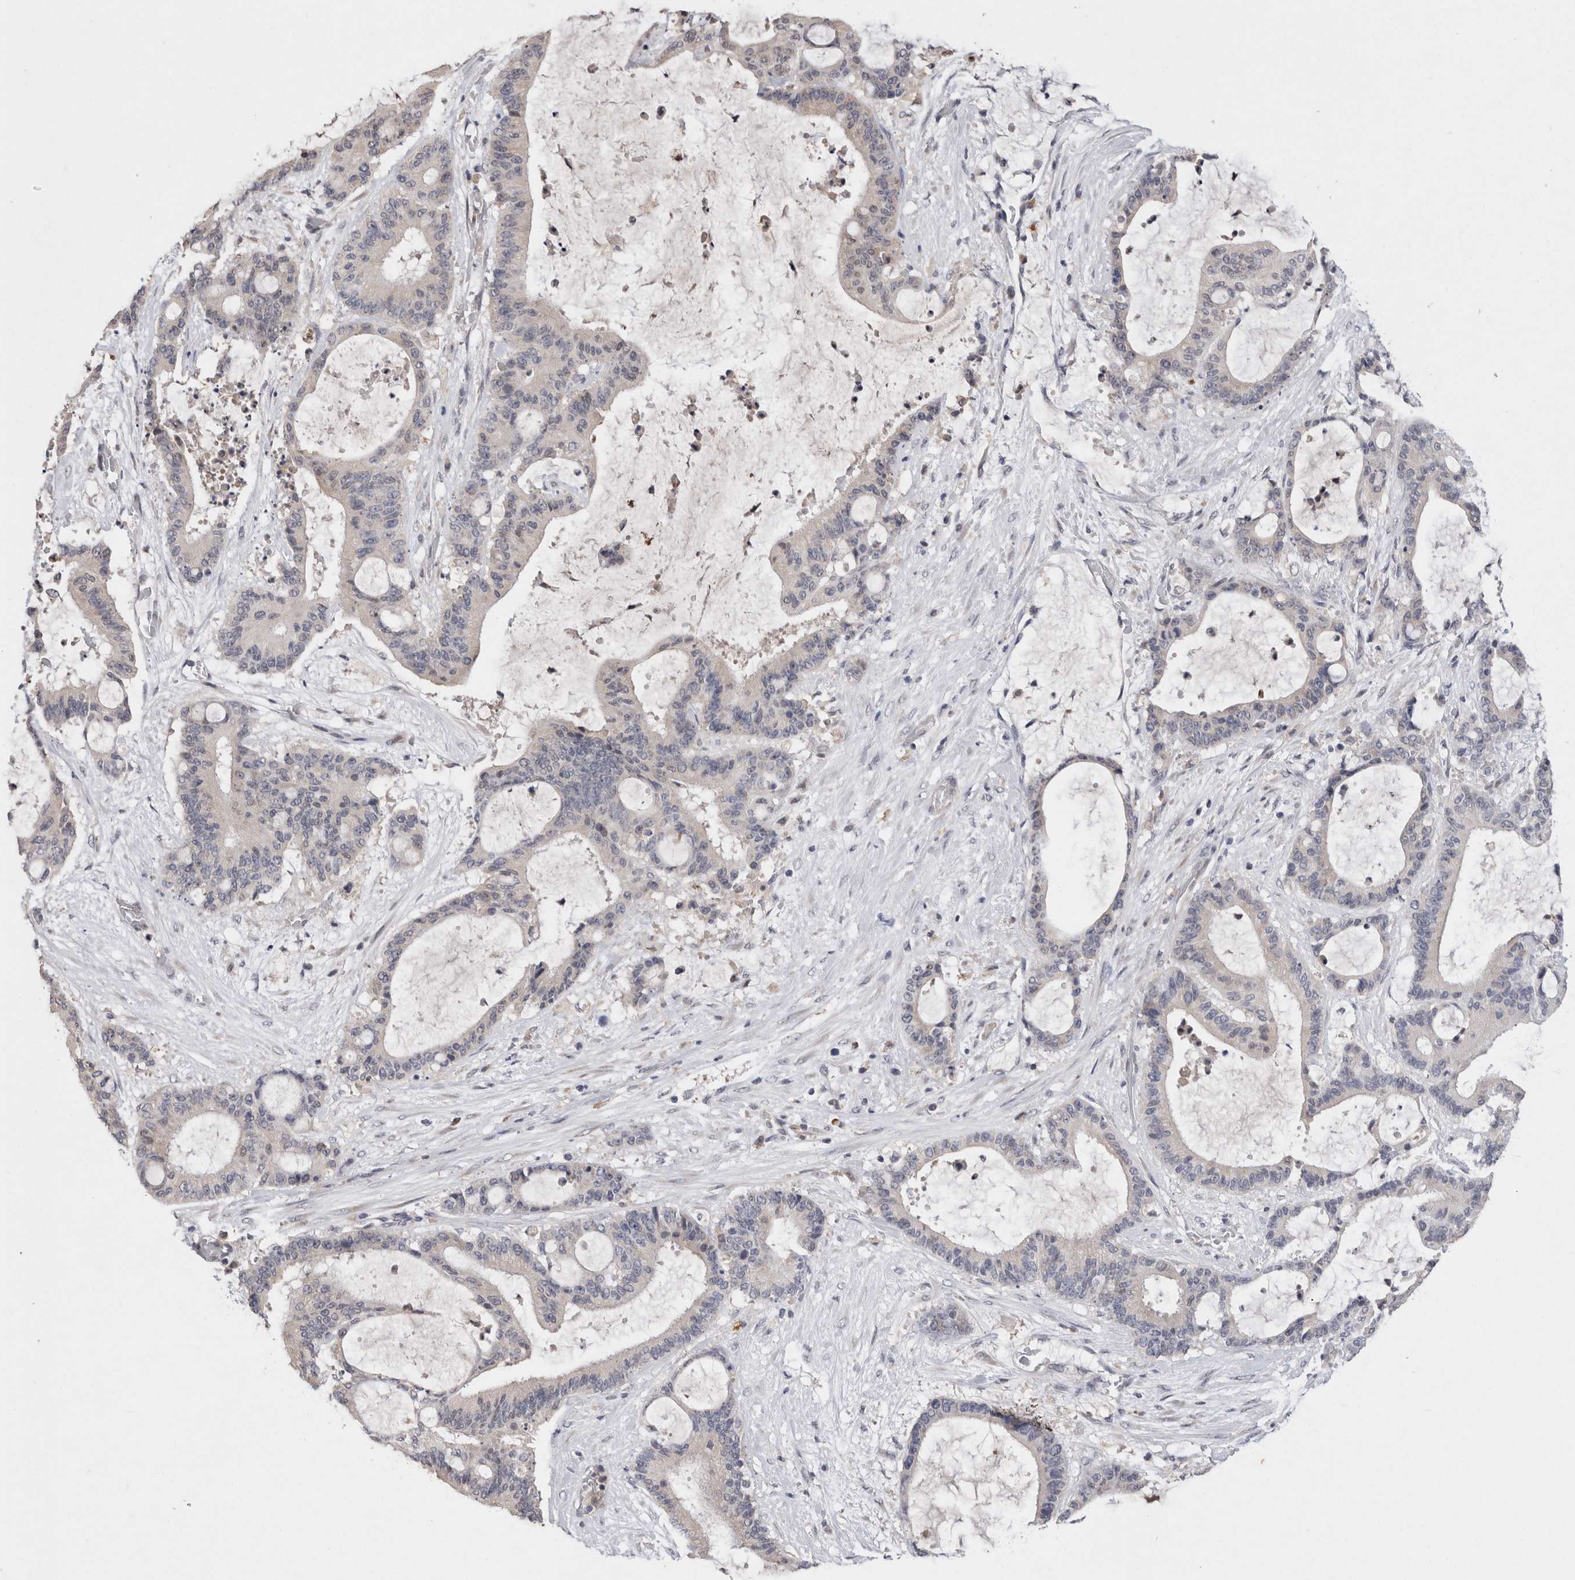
{"staining": {"intensity": "negative", "quantity": "none", "location": "none"}, "tissue": "liver cancer", "cell_type": "Tumor cells", "image_type": "cancer", "snomed": [{"axis": "morphology", "description": "Cholangiocarcinoma"}, {"axis": "topography", "description": "Liver"}], "caption": "An immunohistochemistry histopathology image of liver cancer is shown. There is no staining in tumor cells of liver cancer.", "gene": "VSIG4", "patient": {"sex": "female", "age": 73}}